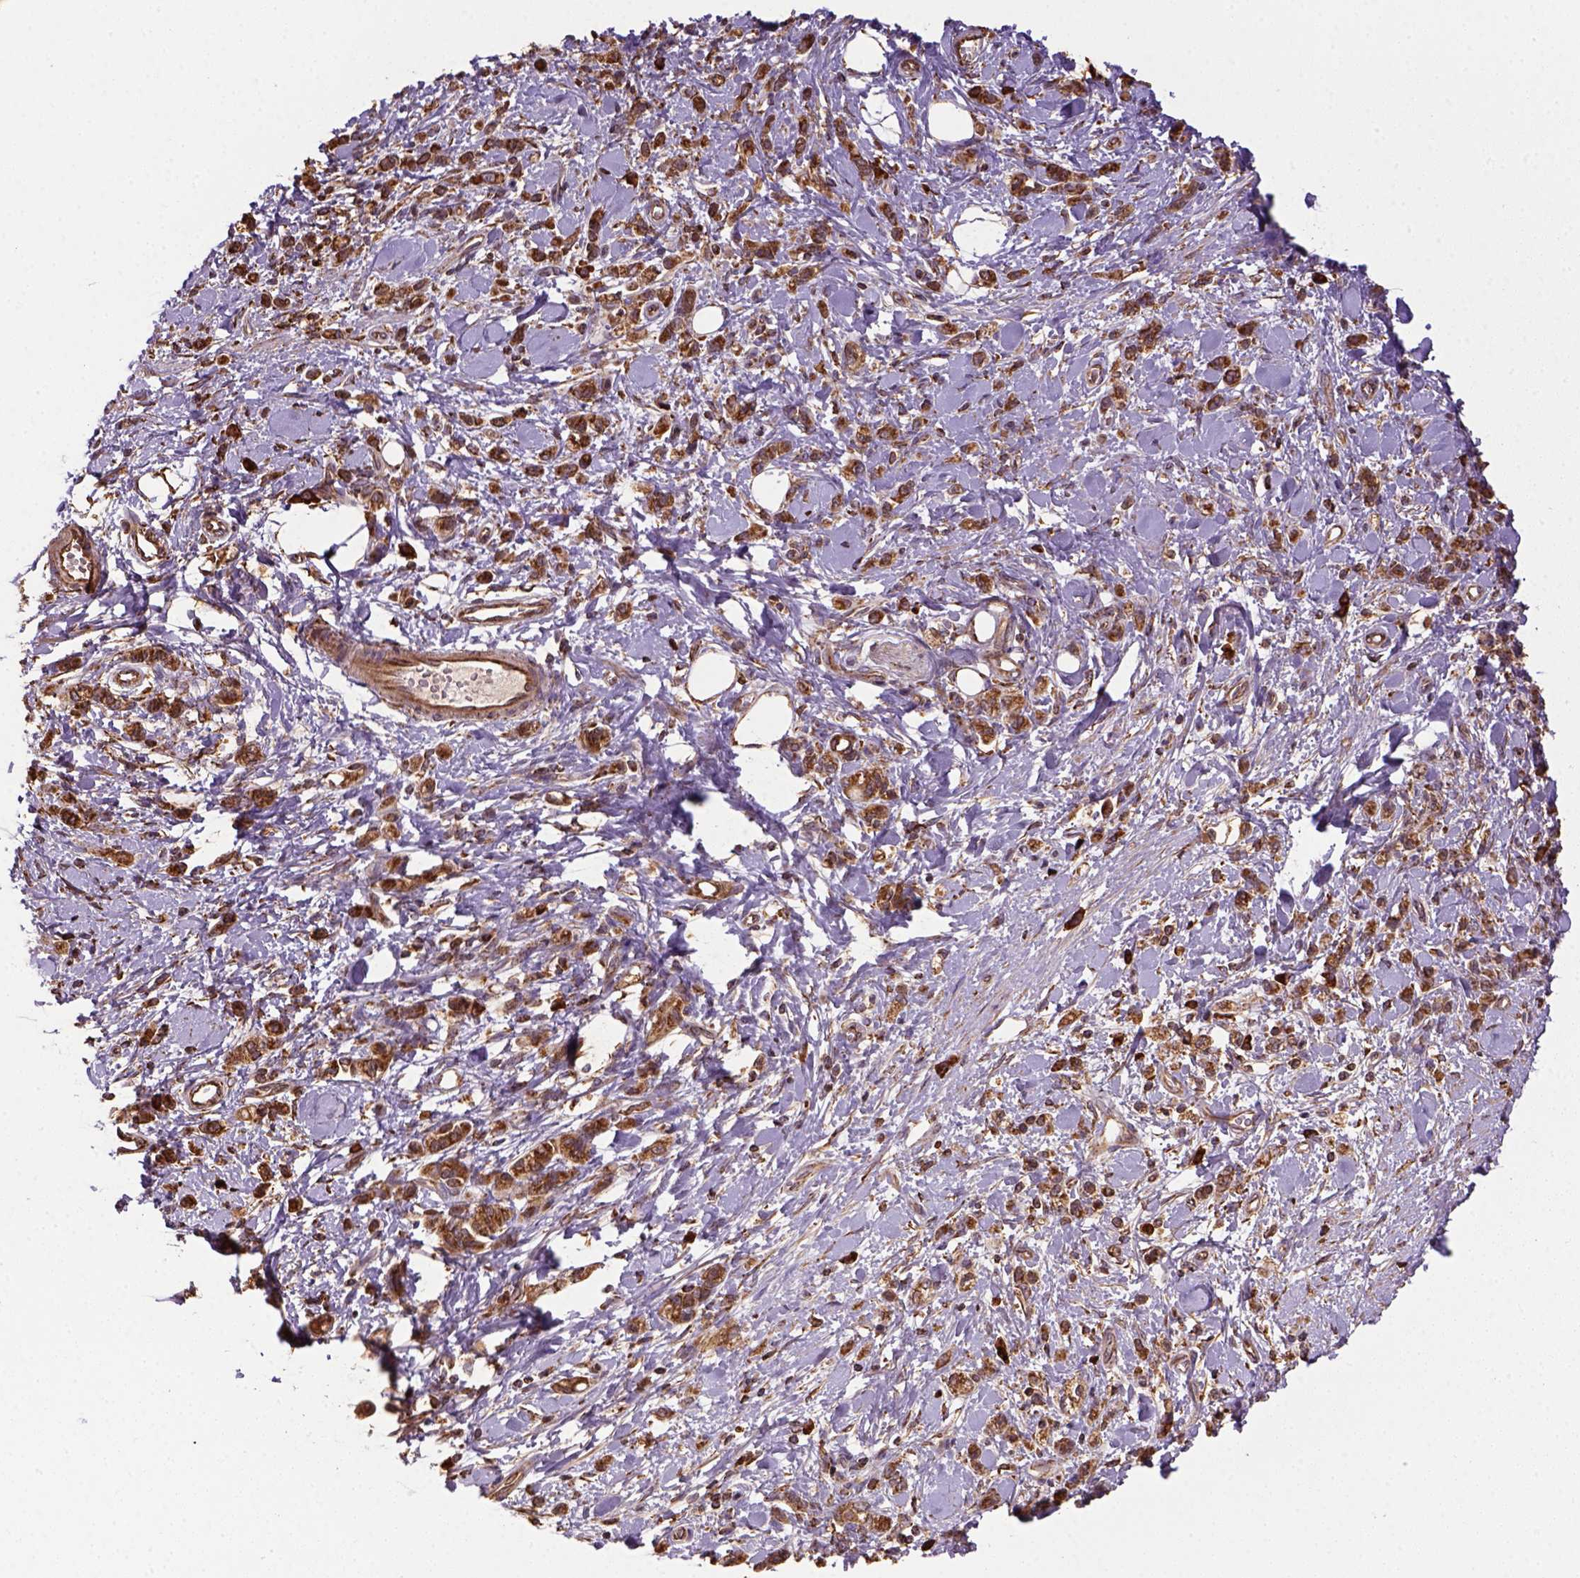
{"staining": {"intensity": "strong", "quantity": ">75%", "location": "cytoplasmic/membranous"}, "tissue": "stomach cancer", "cell_type": "Tumor cells", "image_type": "cancer", "snomed": [{"axis": "morphology", "description": "Adenocarcinoma, NOS"}, {"axis": "topography", "description": "Stomach"}], "caption": "Protein analysis of stomach adenocarcinoma tissue displays strong cytoplasmic/membranous expression in about >75% of tumor cells.", "gene": "MAPK8IP3", "patient": {"sex": "male", "age": 77}}